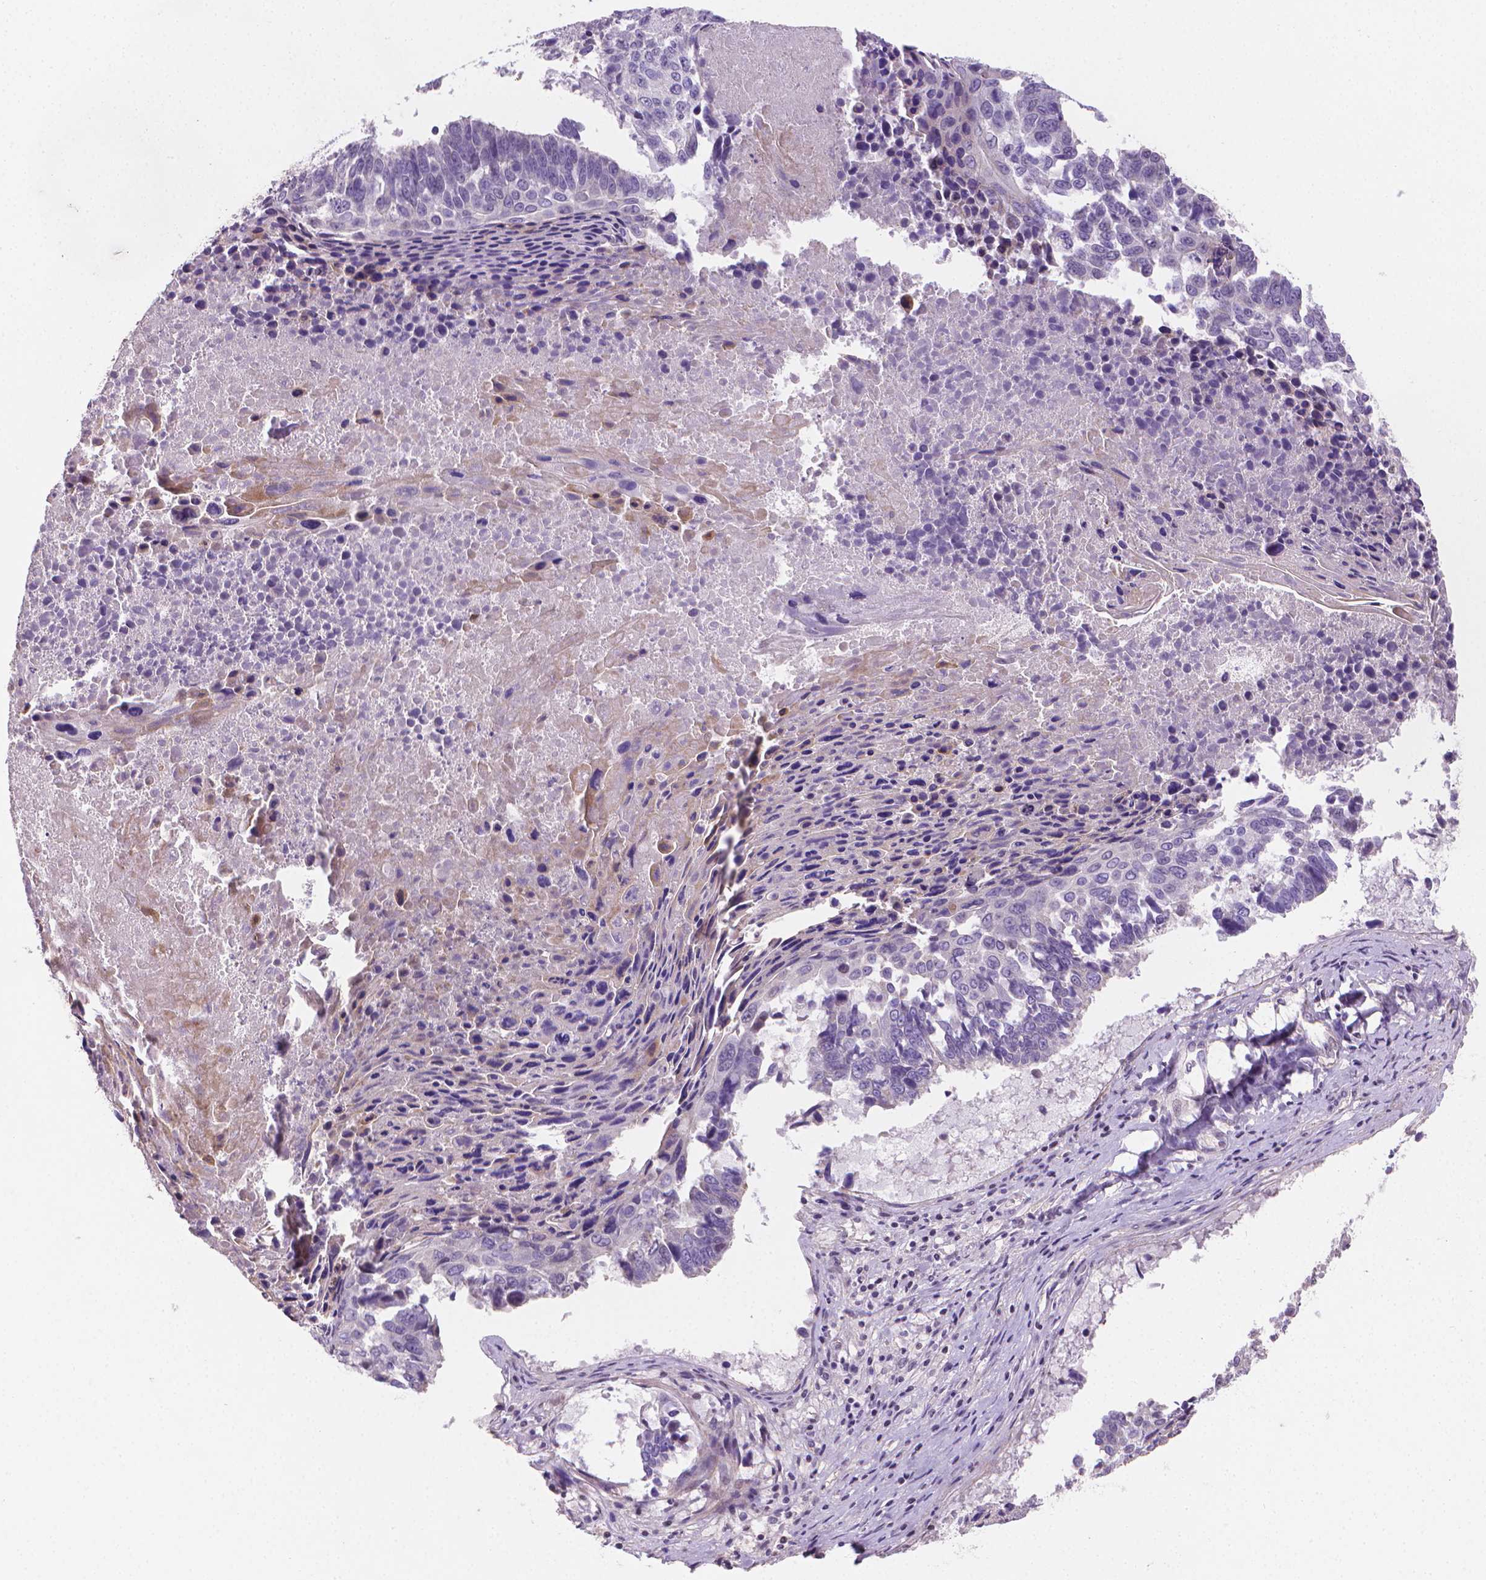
{"staining": {"intensity": "negative", "quantity": "none", "location": "none"}, "tissue": "lung cancer", "cell_type": "Tumor cells", "image_type": "cancer", "snomed": [{"axis": "morphology", "description": "Squamous cell carcinoma, NOS"}, {"axis": "topography", "description": "Lung"}], "caption": "This image is of lung cancer stained with IHC to label a protein in brown with the nuclei are counter-stained blue. There is no staining in tumor cells.", "gene": "CLXN", "patient": {"sex": "male", "age": 73}}